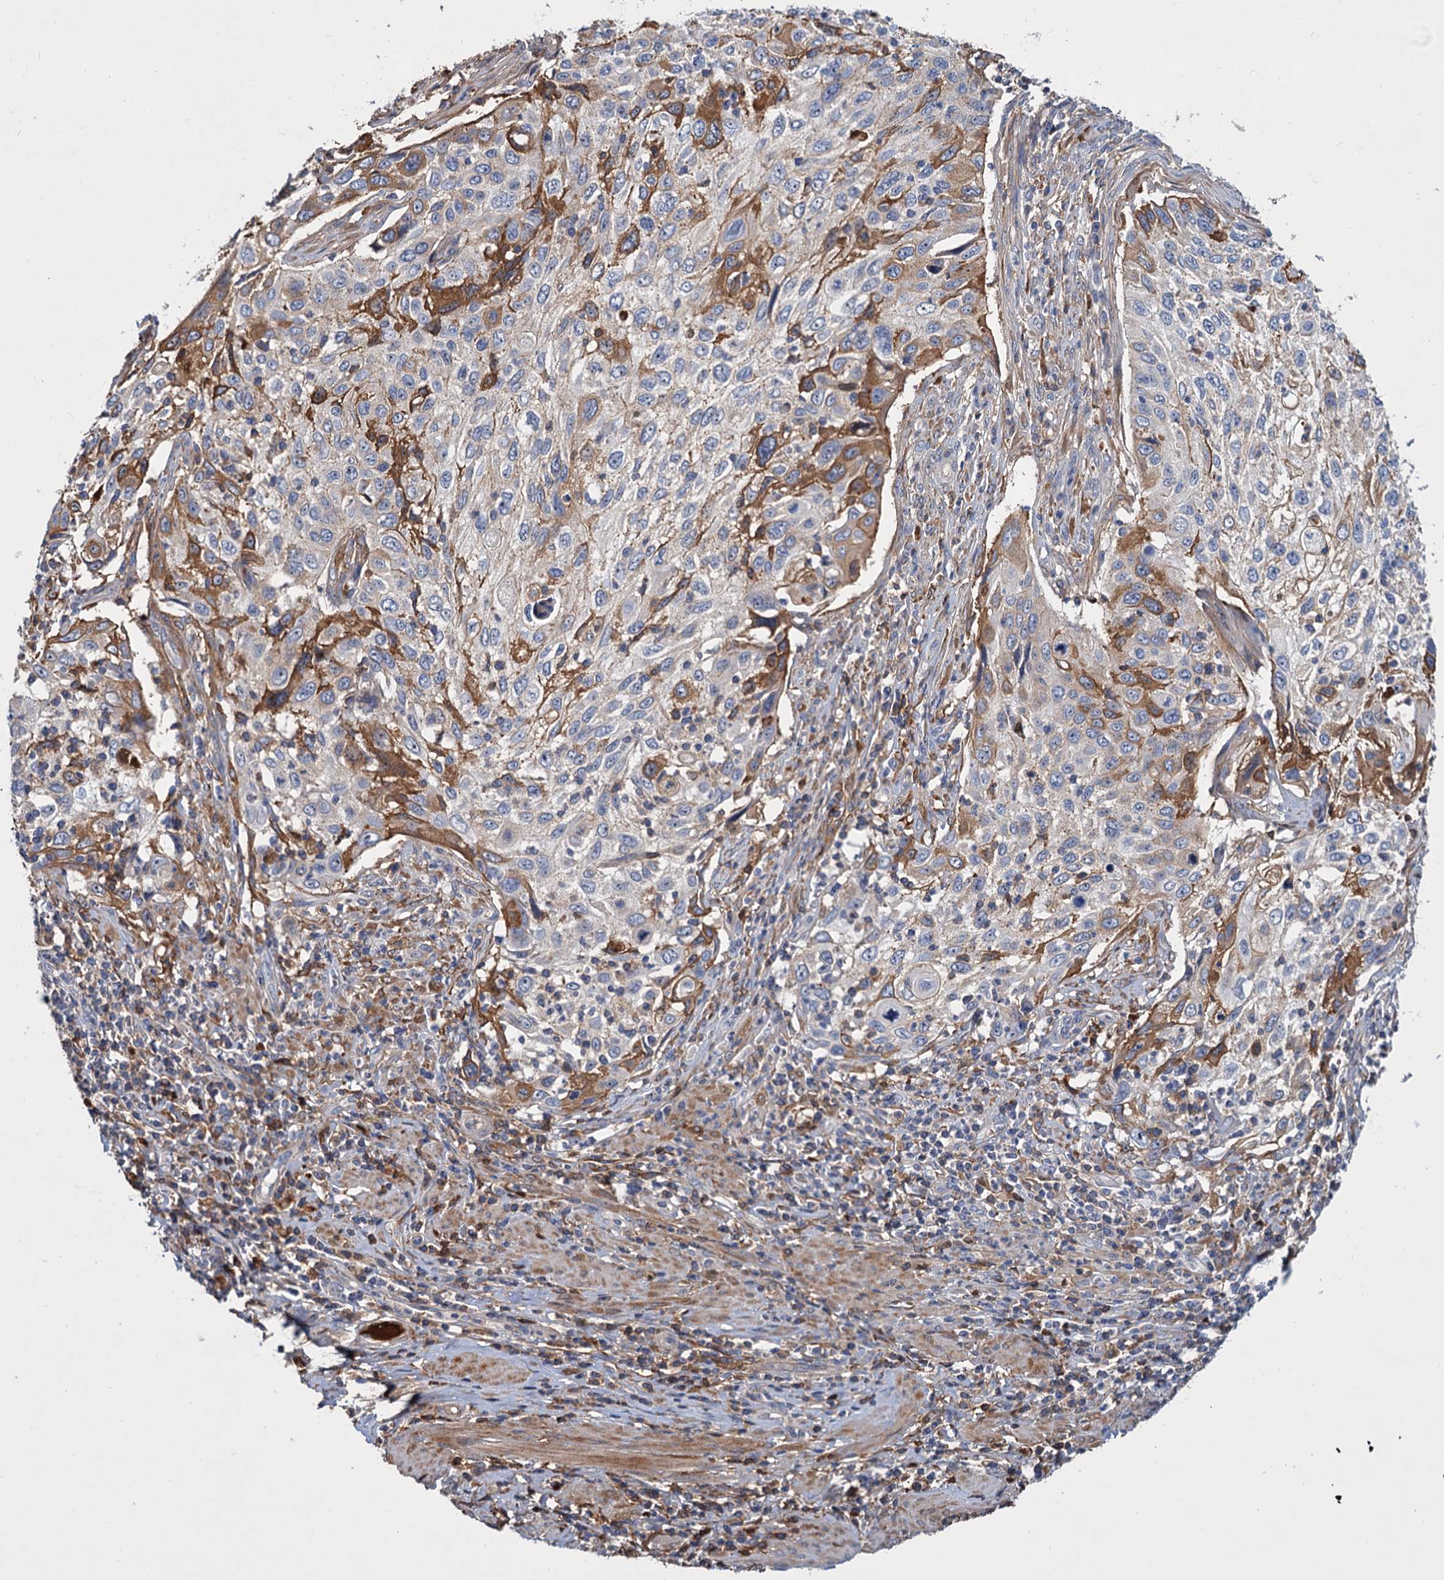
{"staining": {"intensity": "moderate", "quantity": "<25%", "location": "cytoplasmic/membranous"}, "tissue": "cervical cancer", "cell_type": "Tumor cells", "image_type": "cancer", "snomed": [{"axis": "morphology", "description": "Squamous cell carcinoma, NOS"}, {"axis": "topography", "description": "Cervix"}], "caption": "A photomicrograph showing moderate cytoplasmic/membranous positivity in approximately <25% of tumor cells in cervical squamous cell carcinoma, as visualized by brown immunohistochemical staining.", "gene": "CHRD", "patient": {"sex": "female", "age": 70}}